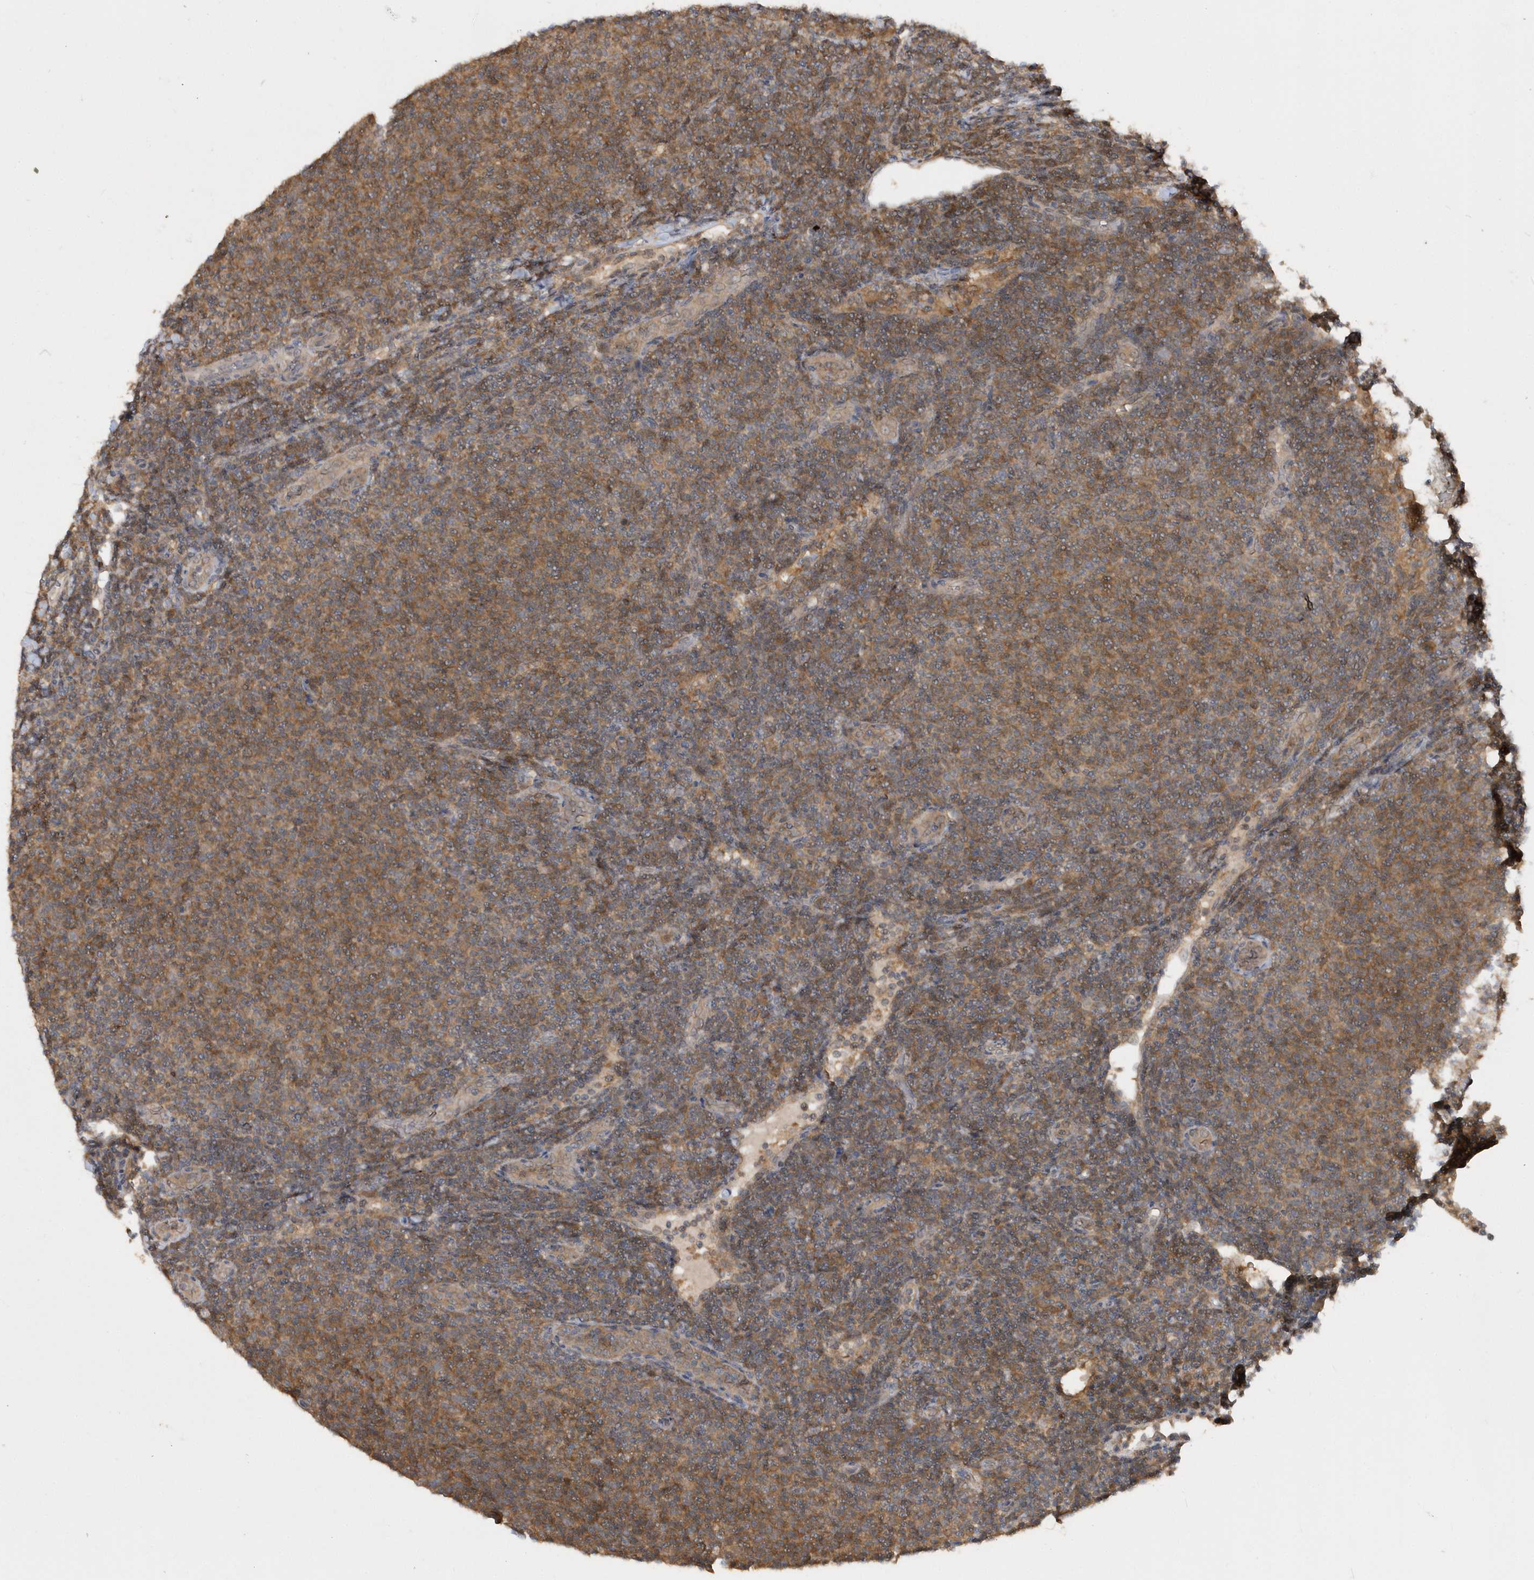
{"staining": {"intensity": "moderate", "quantity": ">75%", "location": "cytoplasmic/membranous"}, "tissue": "lymphoma", "cell_type": "Tumor cells", "image_type": "cancer", "snomed": [{"axis": "morphology", "description": "Malignant lymphoma, non-Hodgkin's type, Low grade"}, {"axis": "topography", "description": "Lymph node"}], "caption": "This photomicrograph displays immunohistochemistry (IHC) staining of human lymphoma, with medium moderate cytoplasmic/membranous staining in about >75% of tumor cells.", "gene": "RPE", "patient": {"sex": "male", "age": 66}}